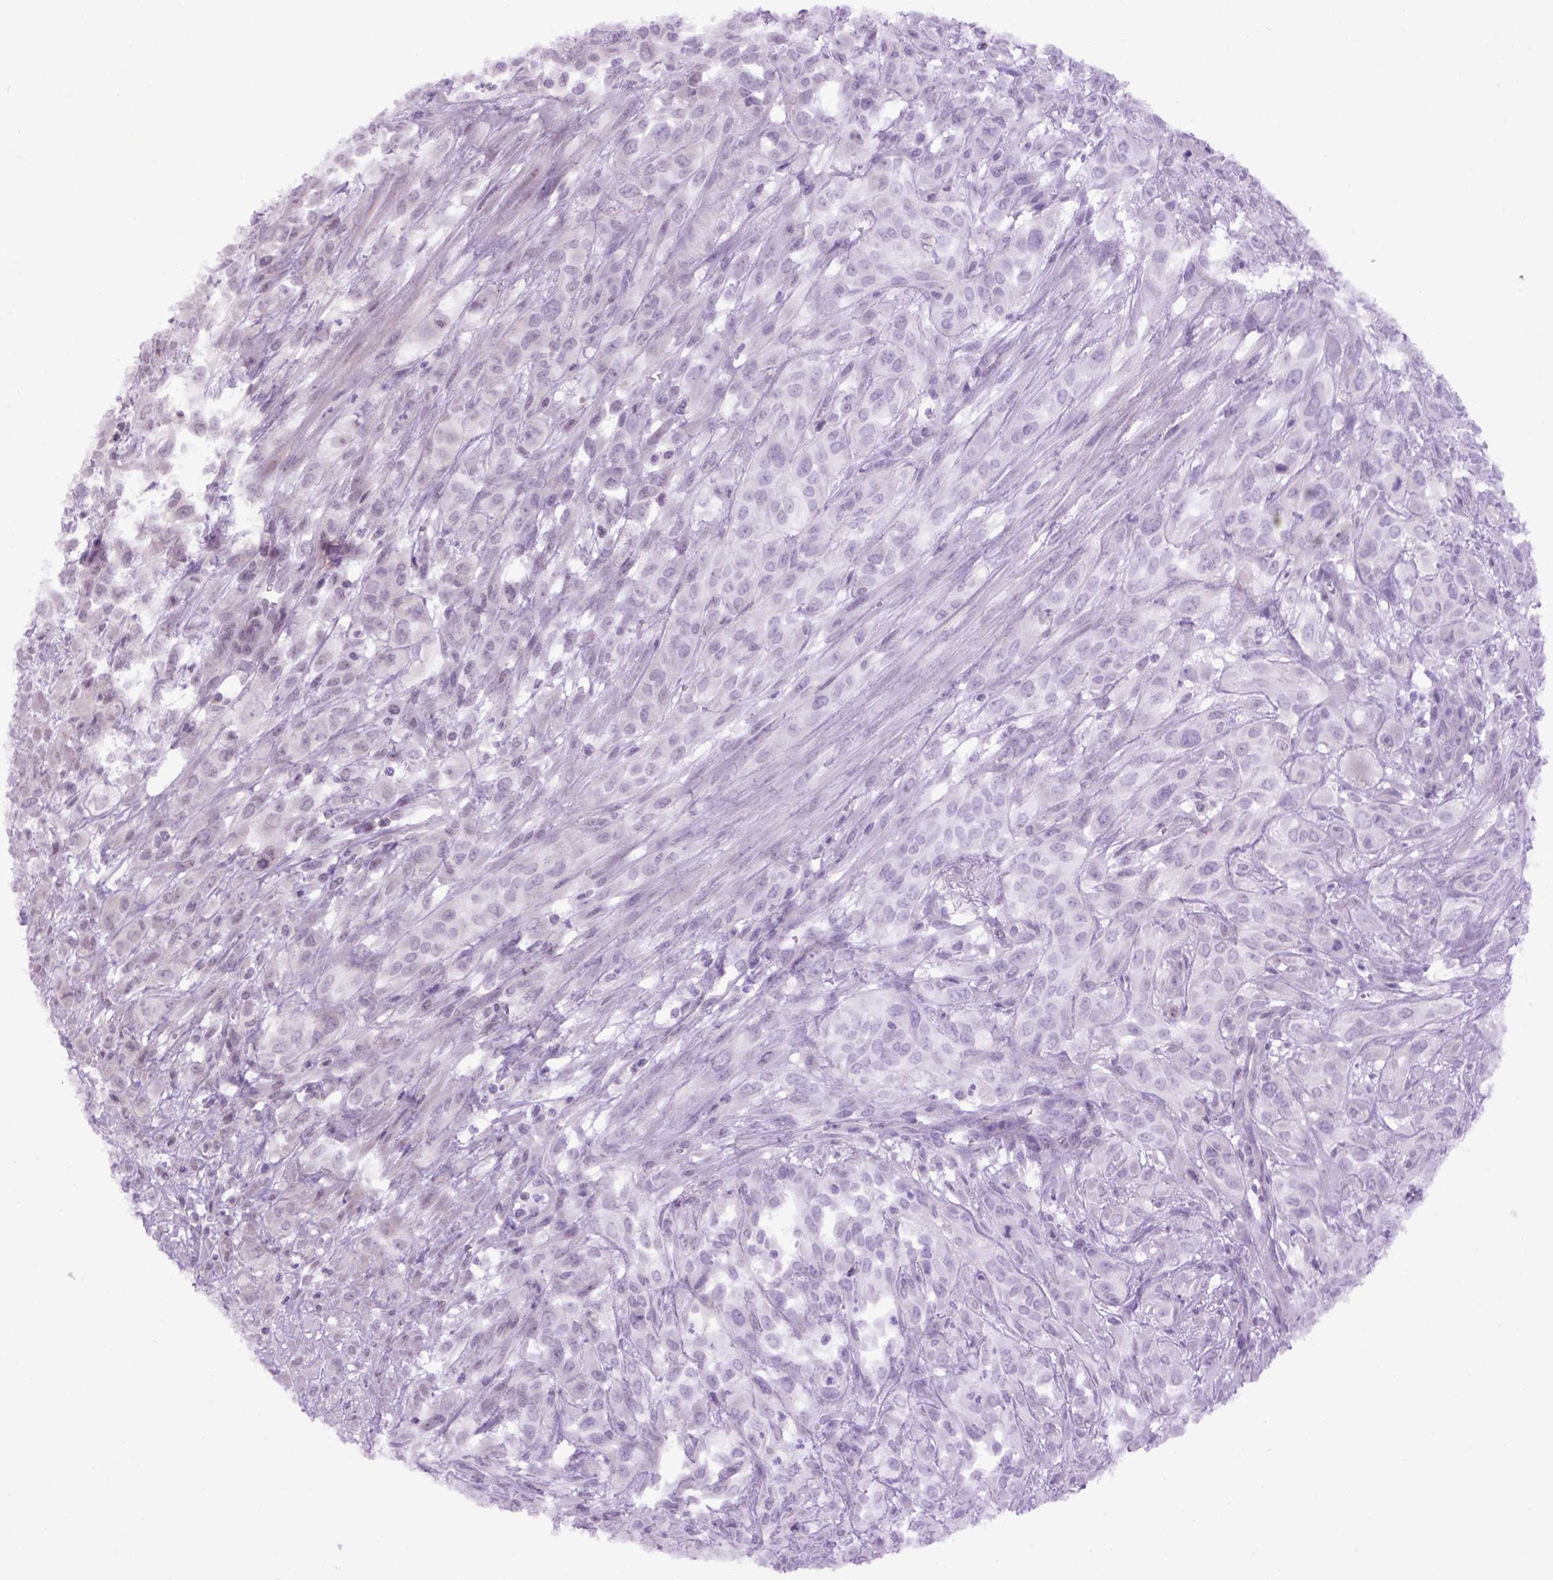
{"staining": {"intensity": "negative", "quantity": "none", "location": "none"}, "tissue": "urothelial cancer", "cell_type": "Tumor cells", "image_type": "cancer", "snomed": [{"axis": "morphology", "description": "Urothelial carcinoma, High grade"}, {"axis": "topography", "description": "Urinary bladder"}], "caption": "Immunohistochemistry (IHC) image of neoplastic tissue: urothelial carcinoma (high-grade) stained with DAB (3,3'-diaminobenzidine) shows no significant protein staining in tumor cells.", "gene": "EMILIN3", "patient": {"sex": "male", "age": 67}}